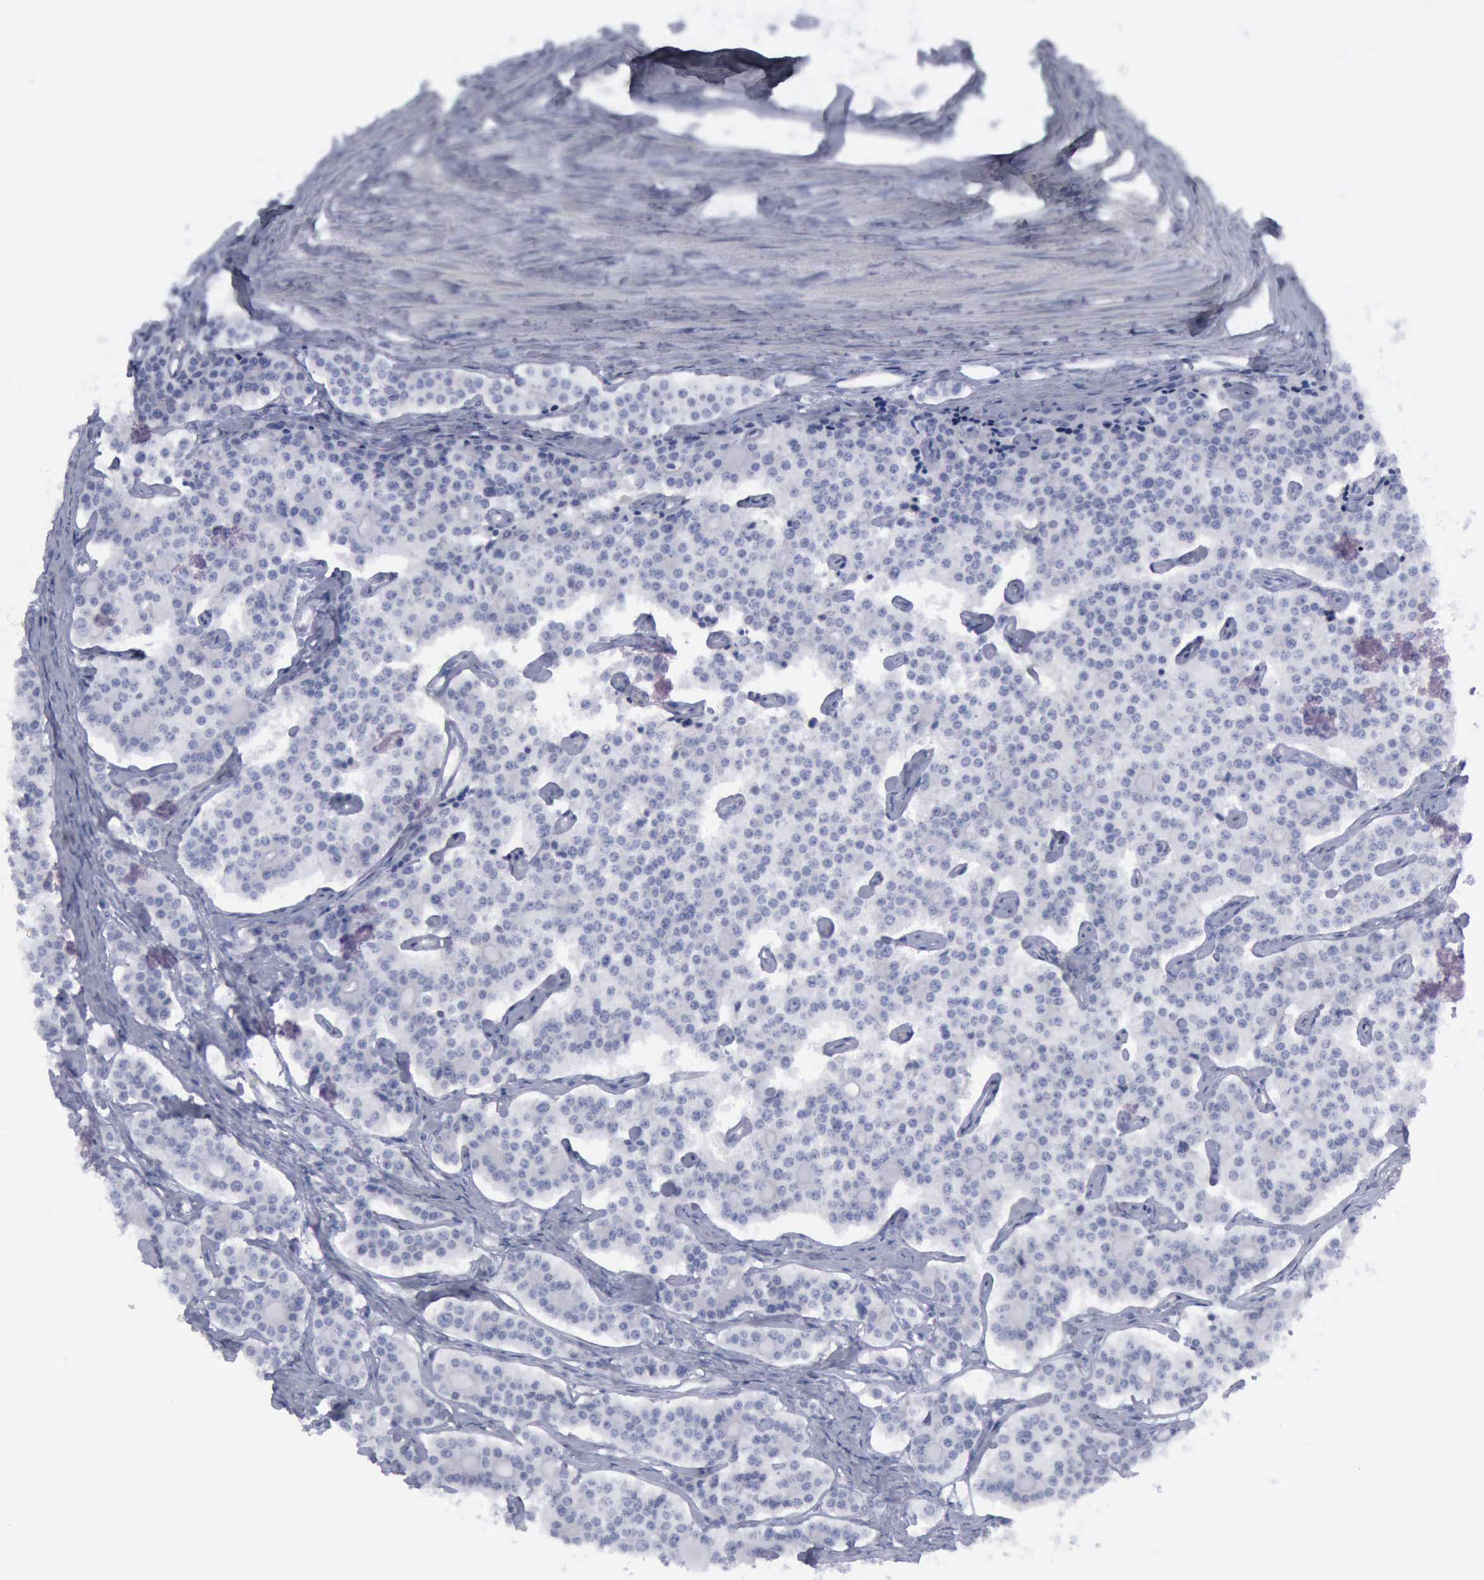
{"staining": {"intensity": "negative", "quantity": "none", "location": "none"}, "tissue": "carcinoid", "cell_type": "Tumor cells", "image_type": "cancer", "snomed": [{"axis": "morphology", "description": "Carcinoid, malignant, NOS"}, {"axis": "topography", "description": "Small intestine"}], "caption": "A photomicrograph of human malignant carcinoid is negative for staining in tumor cells. The staining is performed using DAB (3,3'-diaminobenzidine) brown chromogen with nuclei counter-stained in using hematoxylin.", "gene": "KRT13", "patient": {"sex": "male", "age": 63}}